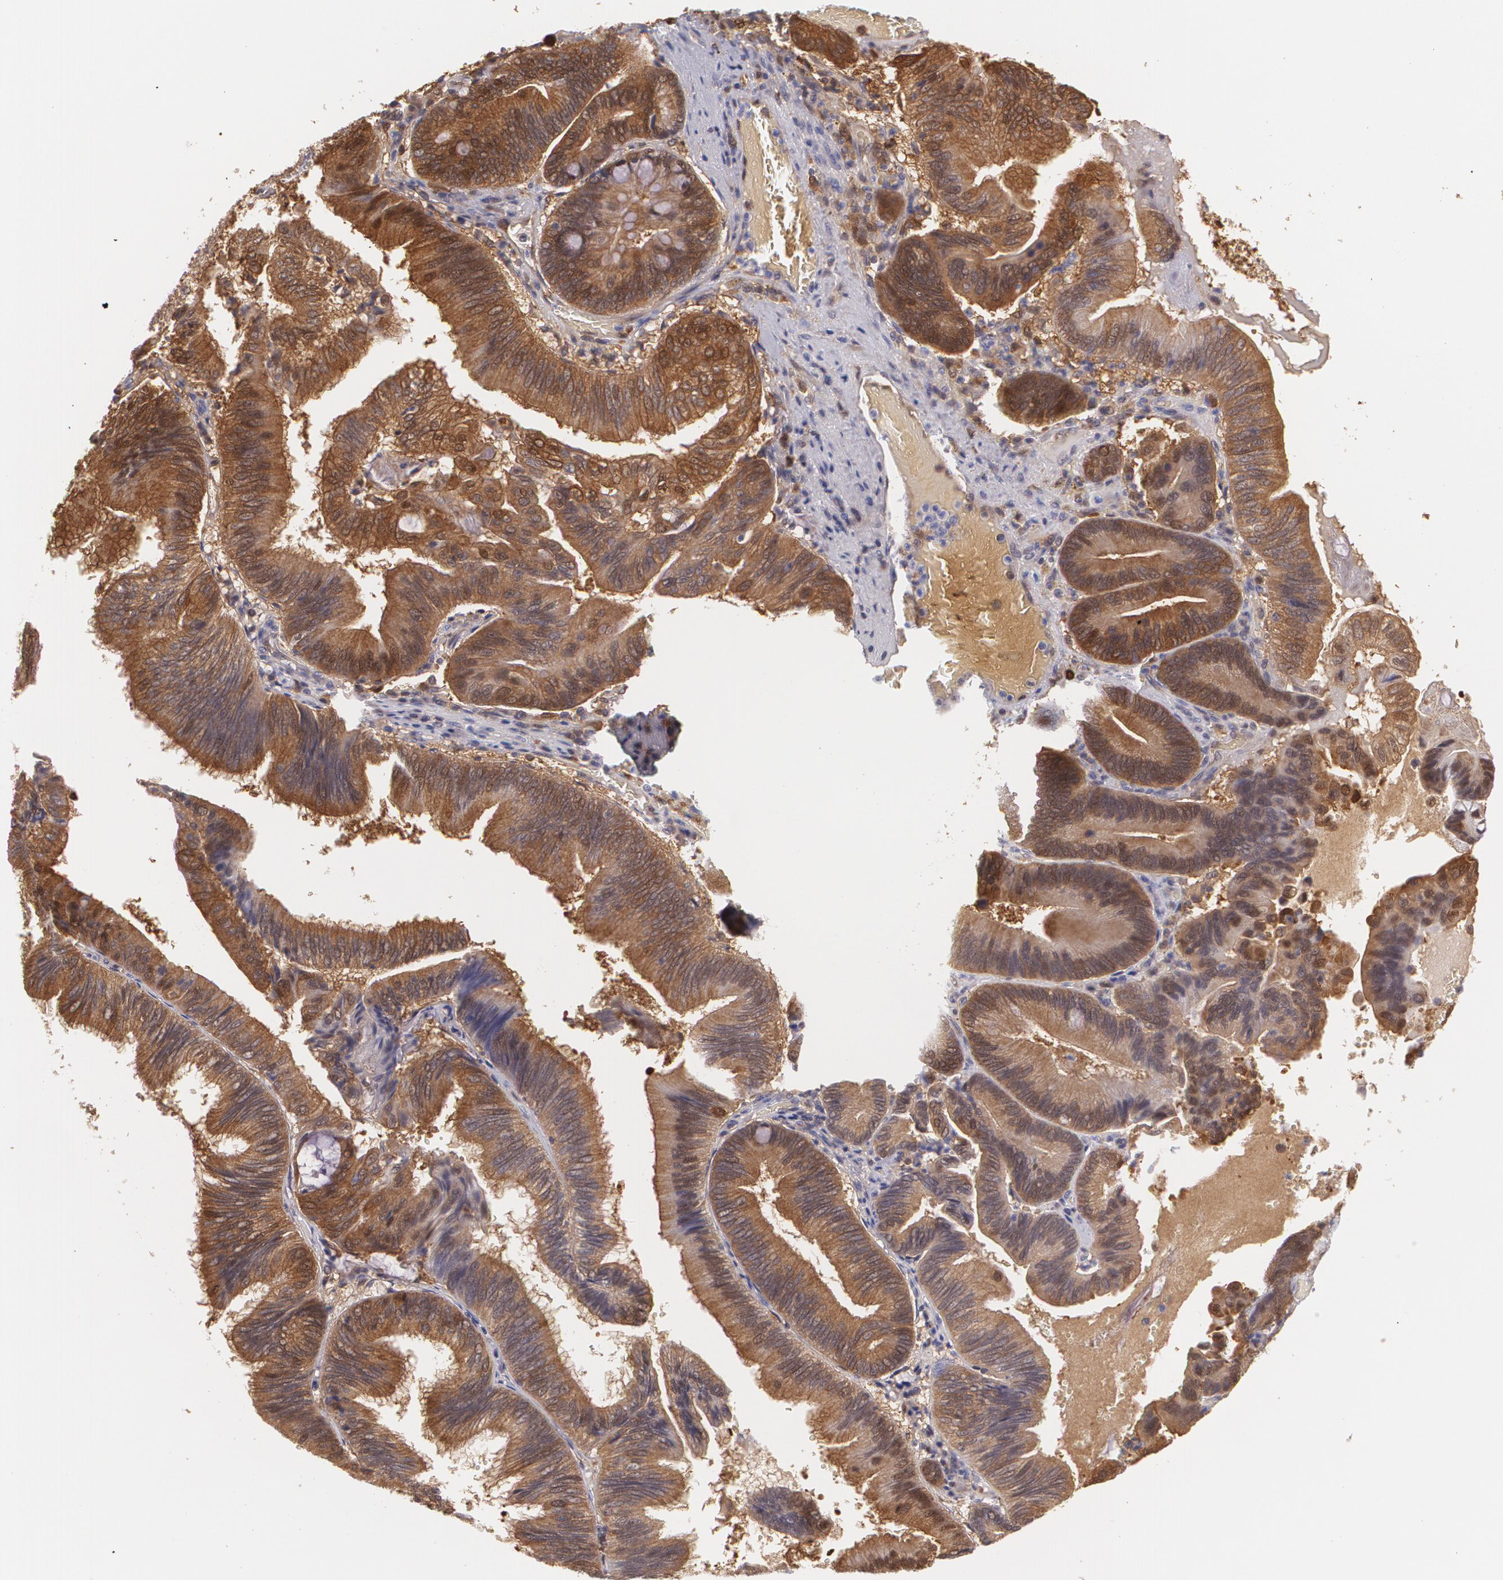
{"staining": {"intensity": "strong", "quantity": ">75%", "location": "cytoplasmic/membranous,nuclear"}, "tissue": "pancreatic cancer", "cell_type": "Tumor cells", "image_type": "cancer", "snomed": [{"axis": "morphology", "description": "Adenocarcinoma, NOS"}, {"axis": "topography", "description": "Pancreas"}], "caption": "Pancreatic cancer stained with a protein marker displays strong staining in tumor cells.", "gene": "HSPH1", "patient": {"sex": "male", "age": 82}}